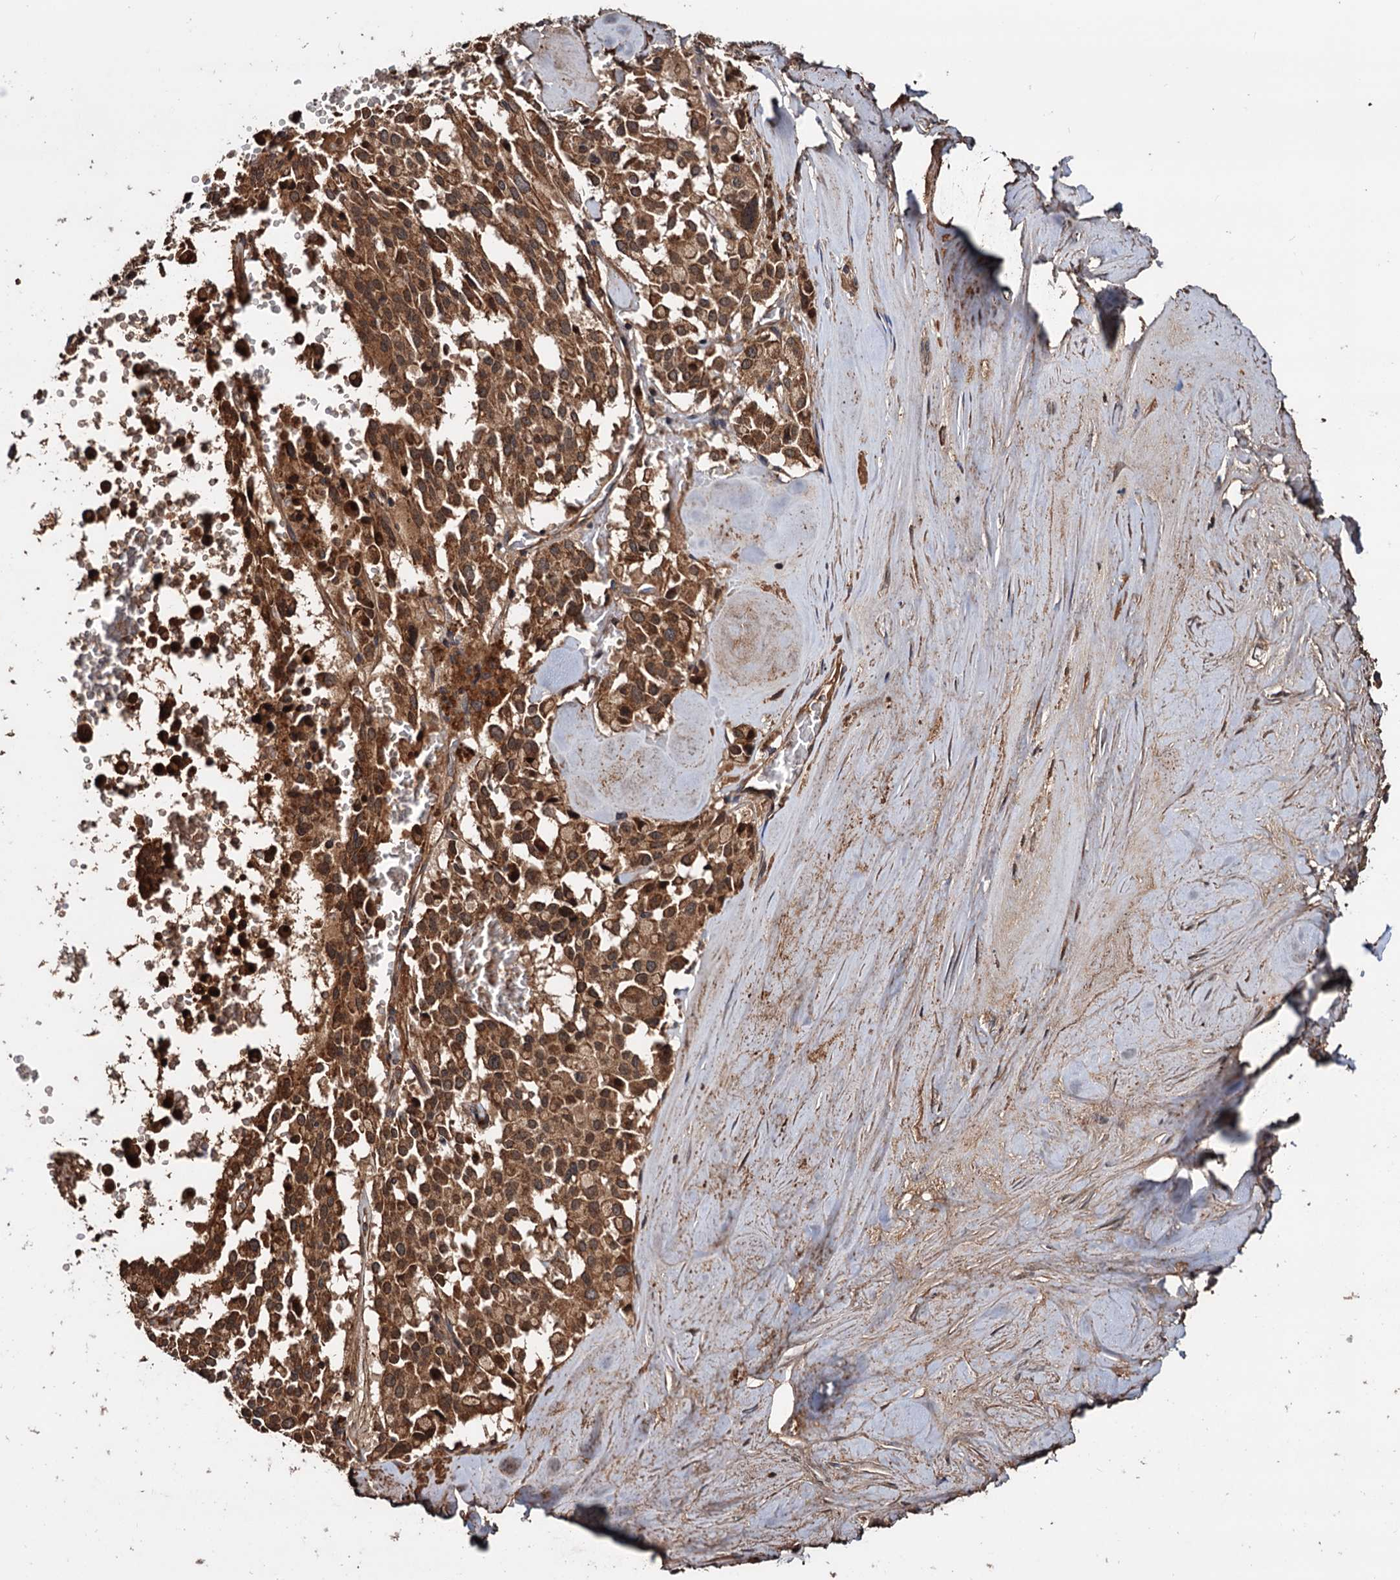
{"staining": {"intensity": "moderate", "quantity": ">75%", "location": "cytoplasmic/membranous"}, "tissue": "pancreatic cancer", "cell_type": "Tumor cells", "image_type": "cancer", "snomed": [{"axis": "morphology", "description": "Adenocarcinoma, NOS"}, {"axis": "topography", "description": "Pancreas"}], "caption": "Human adenocarcinoma (pancreatic) stained with a brown dye displays moderate cytoplasmic/membranous positive staining in about >75% of tumor cells.", "gene": "MRPL42", "patient": {"sex": "male", "age": 65}}